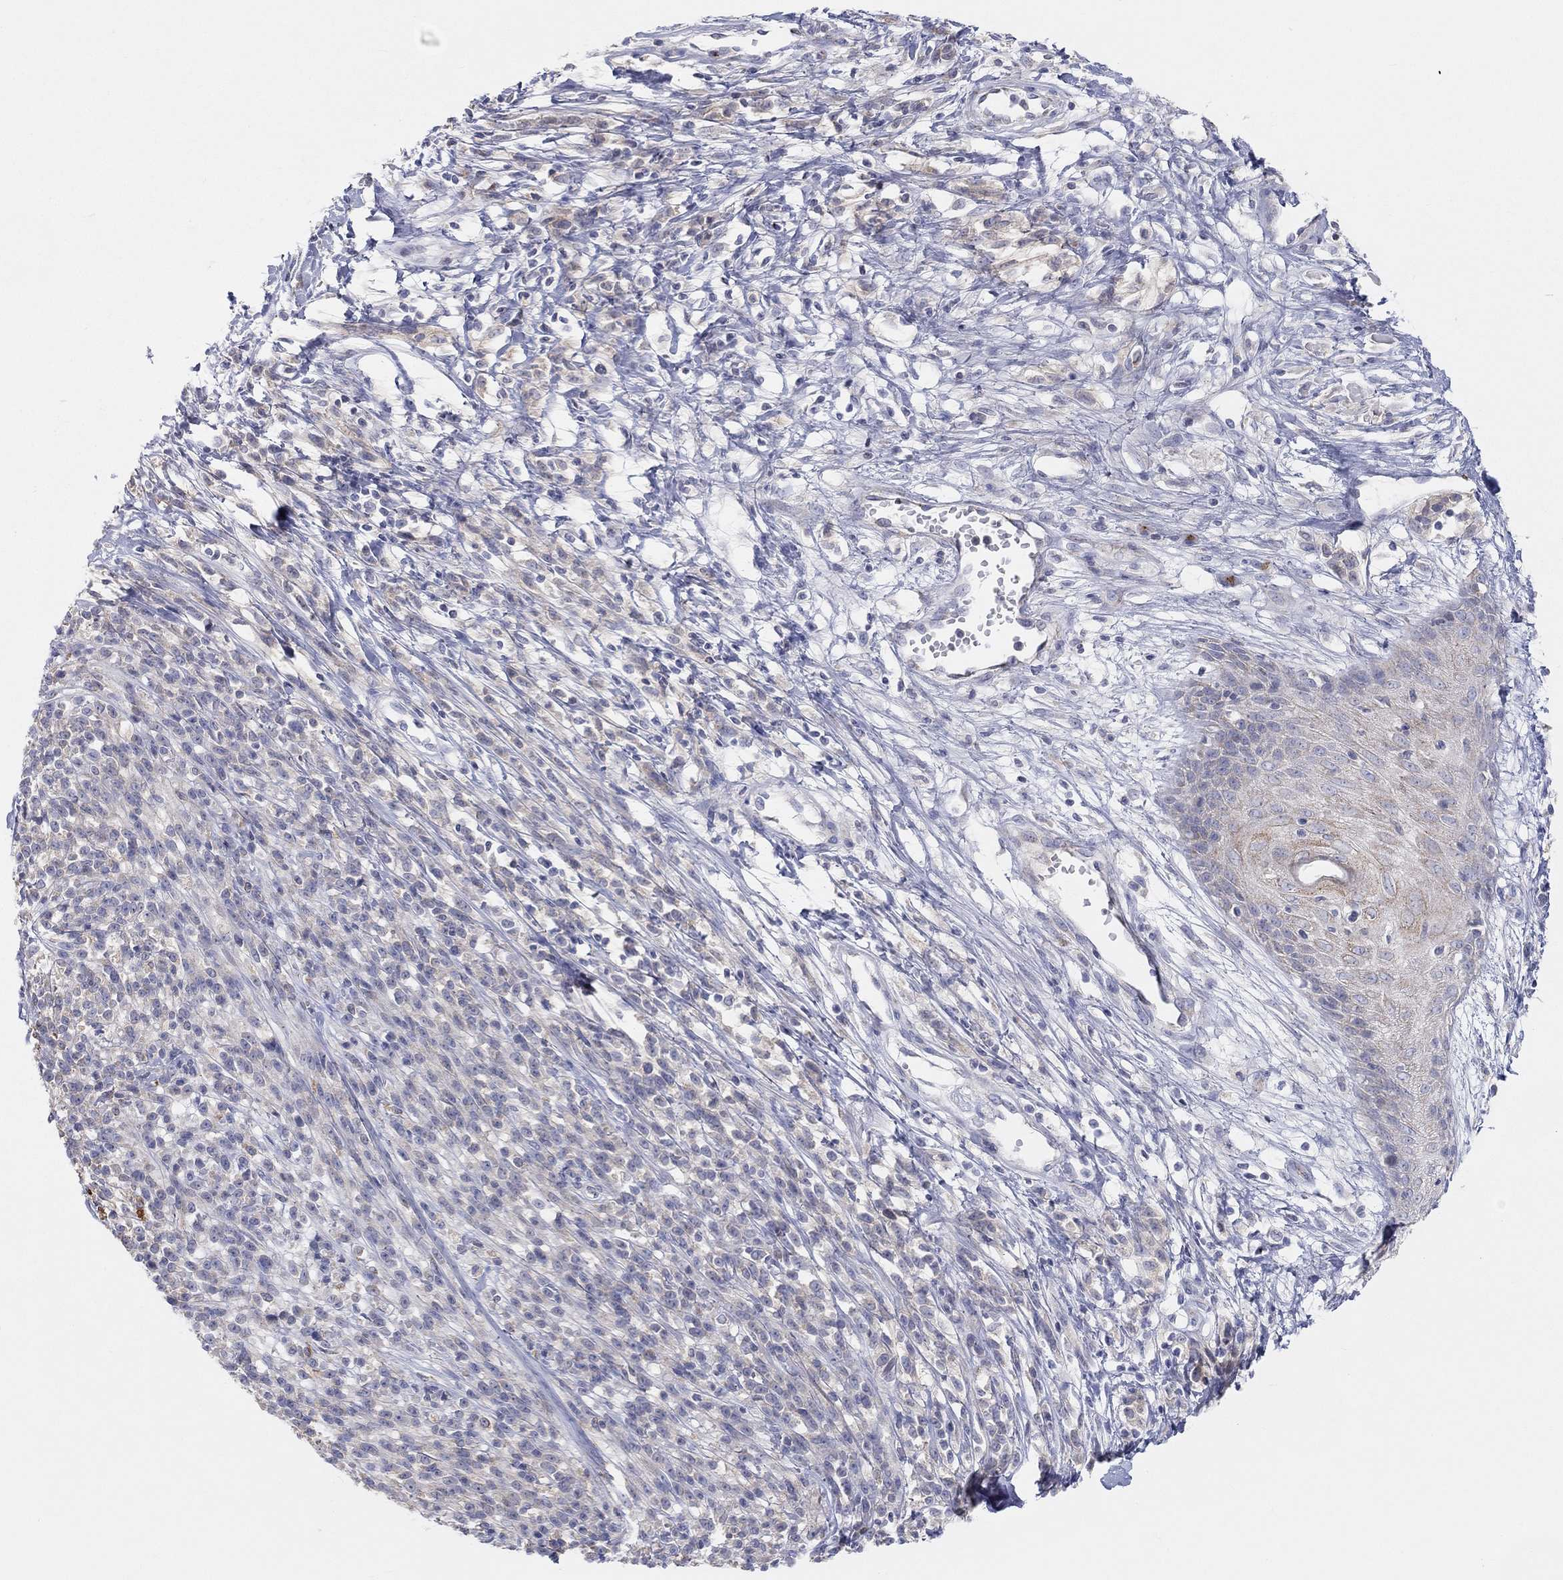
{"staining": {"intensity": "negative", "quantity": "none", "location": "none"}, "tissue": "melanoma", "cell_type": "Tumor cells", "image_type": "cancer", "snomed": [{"axis": "morphology", "description": "Malignant melanoma, NOS"}, {"axis": "topography", "description": "Skin"}, {"axis": "topography", "description": "Skin of trunk"}], "caption": "Tumor cells are negative for protein expression in human malignant melanoma. Brightfield microscopy of immunohistochemistry stained with DAB (brown) and hematoxylin (blue), captured at high magnification.", "gene": "BCO2", "patient": {"sex": "male", "age": 74}}